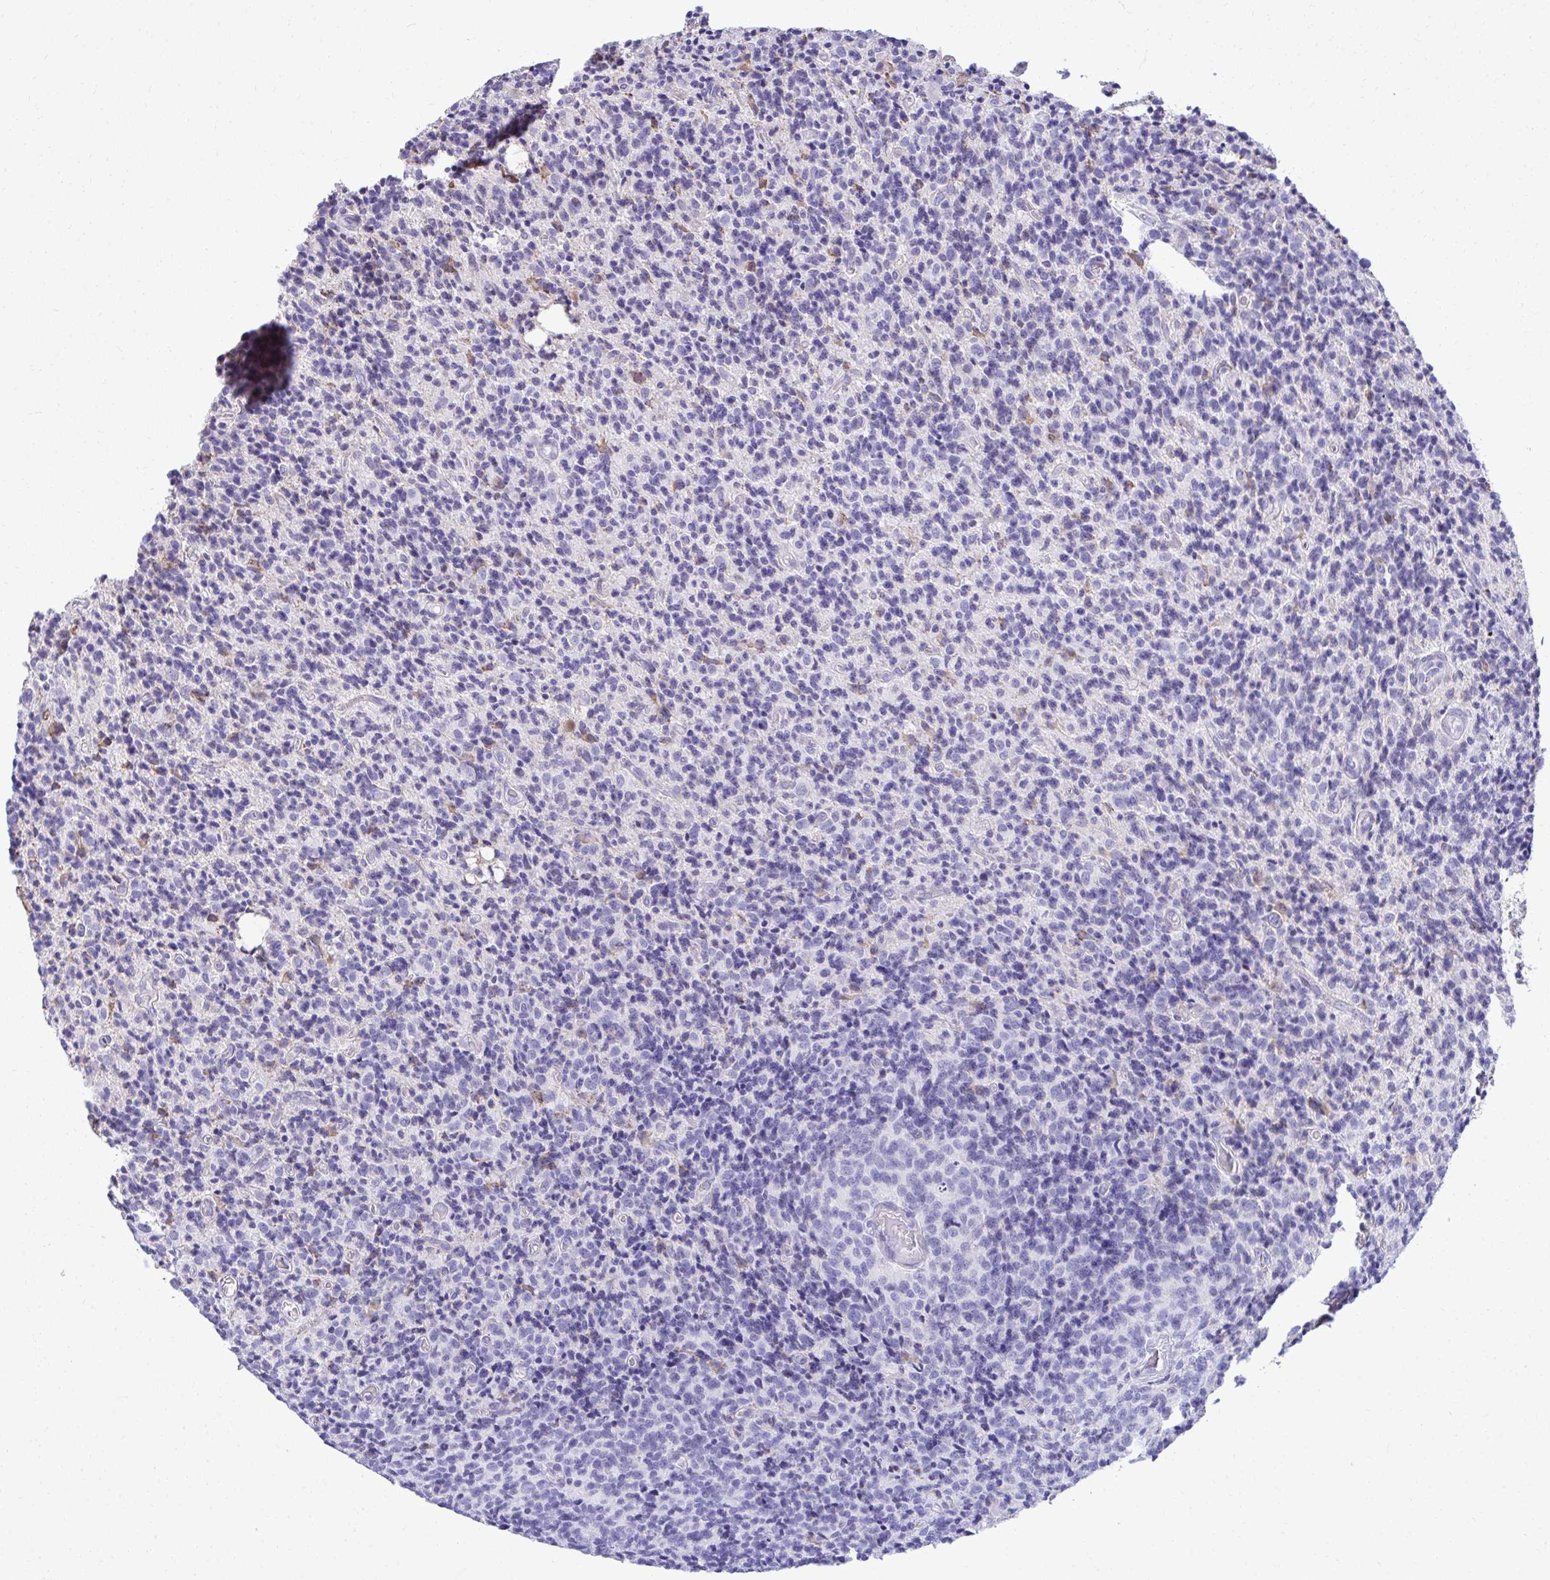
{"staining": {"intensity": "negative", "quantity": "none", "location": "none"}, "tissue": "glioma", "cell_type": "Tumor cells", "image_type": "cancer", "snomed": [{"axis": "morphology", "description": "Glioma, malignant, High grade"}, {"axis": "topography", "description": "Brain"}], "caption": "Immunohistochemical staining of glioma displays no significant expression in tumor cells.", "gene": "AIG1", "patient": {"sex": "male", "age": 76}}